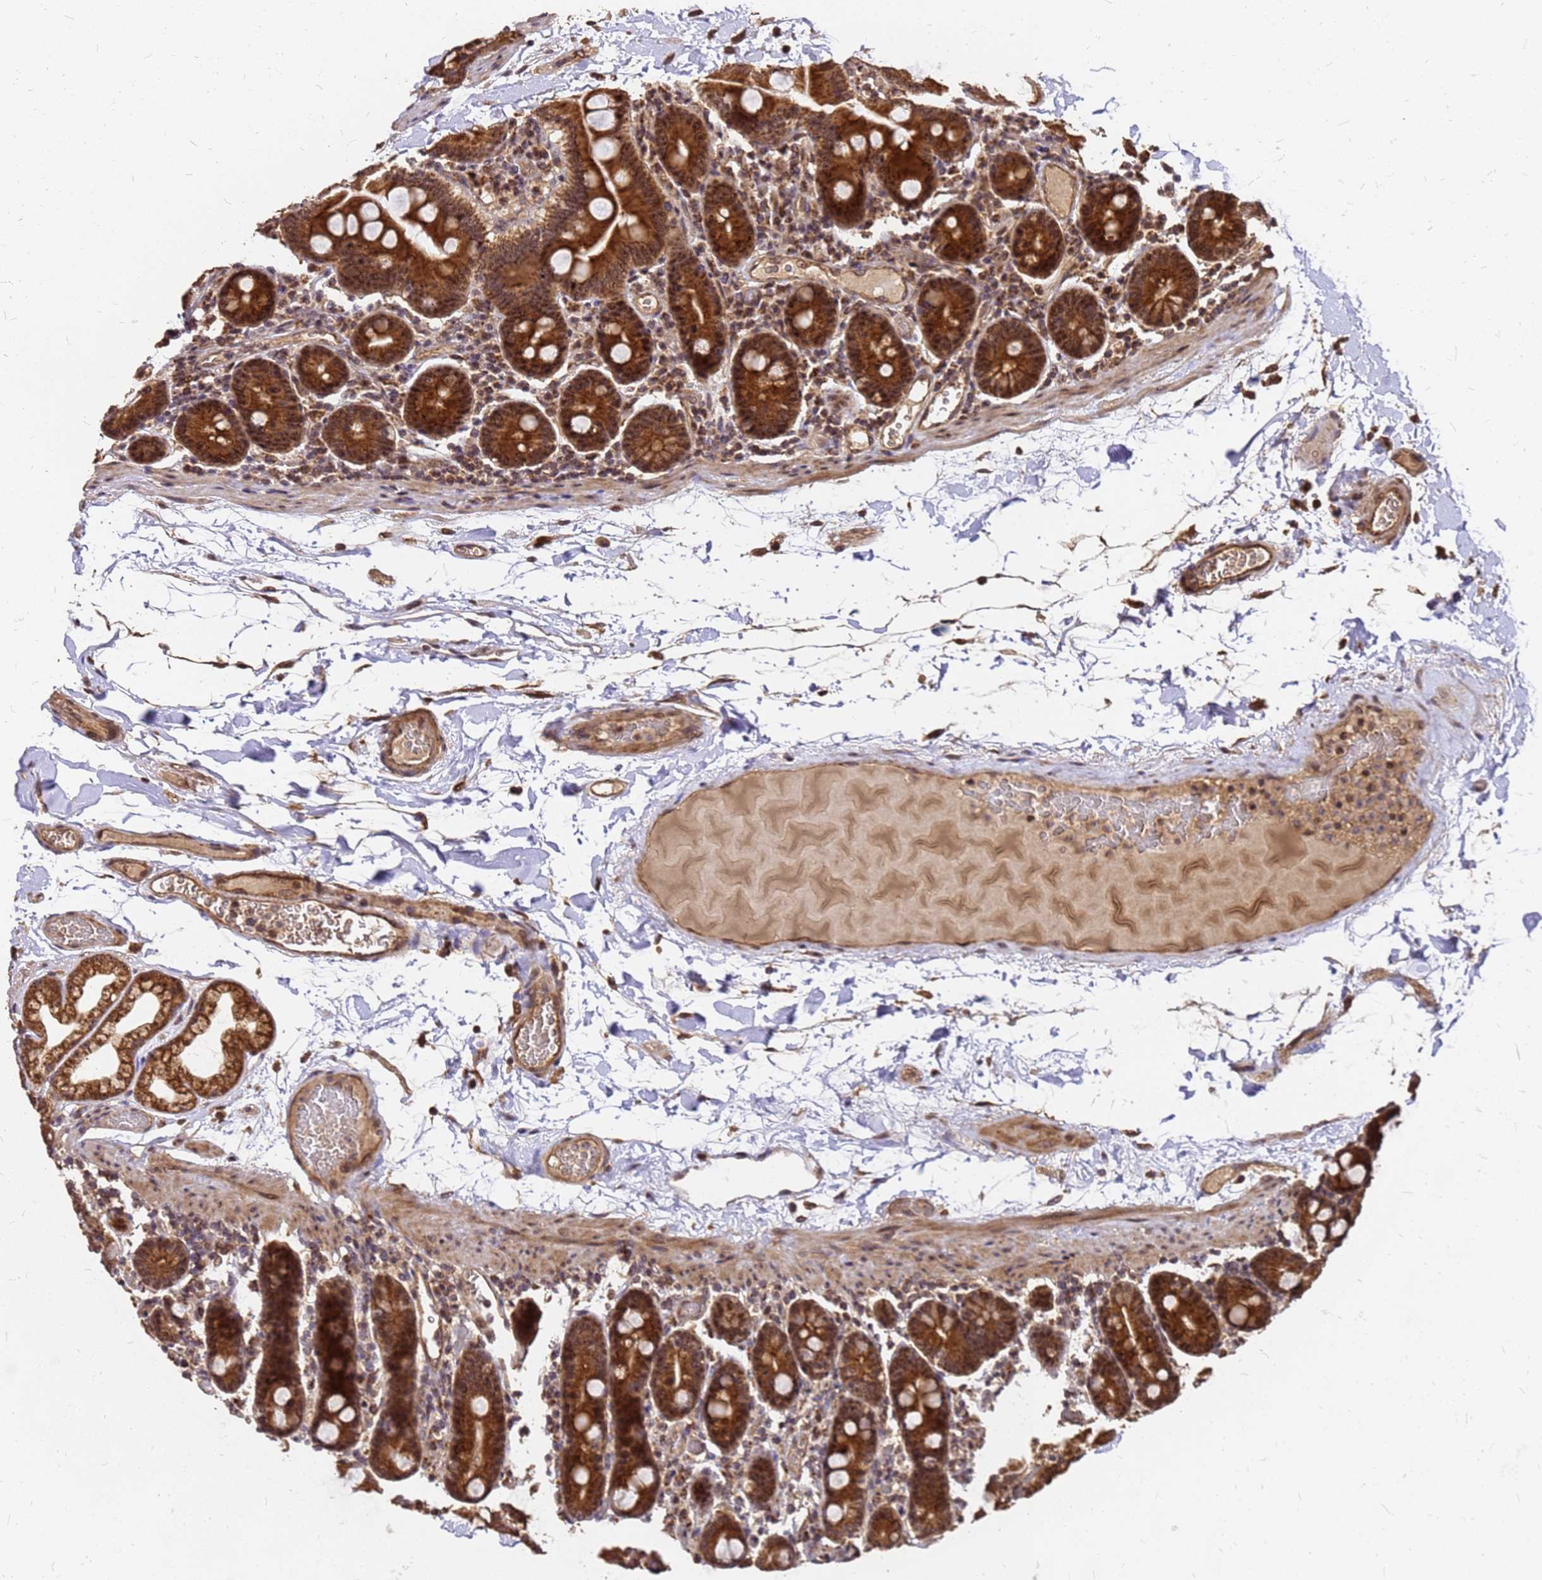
{"staining": {"intensity": "strong", "quantity": ">75%", "location": "cytoplasmic/membranous,nuclear"}, "tissue": "duodenum", "cell_type": "Glandular cells", "image_type": "normal", "snomed": [{"axis": "morphology", "description": "Normal tissue, NOS"}, {"axis": "topography", "description": "Duodenum"}], "caption": "This is an image of immunohistochemistry (IHC) staining of unremarkable duodenum, which shows strong positivity in the cytoplasmic/membranous,nuclear of glandular cells.", "gene": "GPATCH8", "patient": {"sex": "male", "age": 55}}